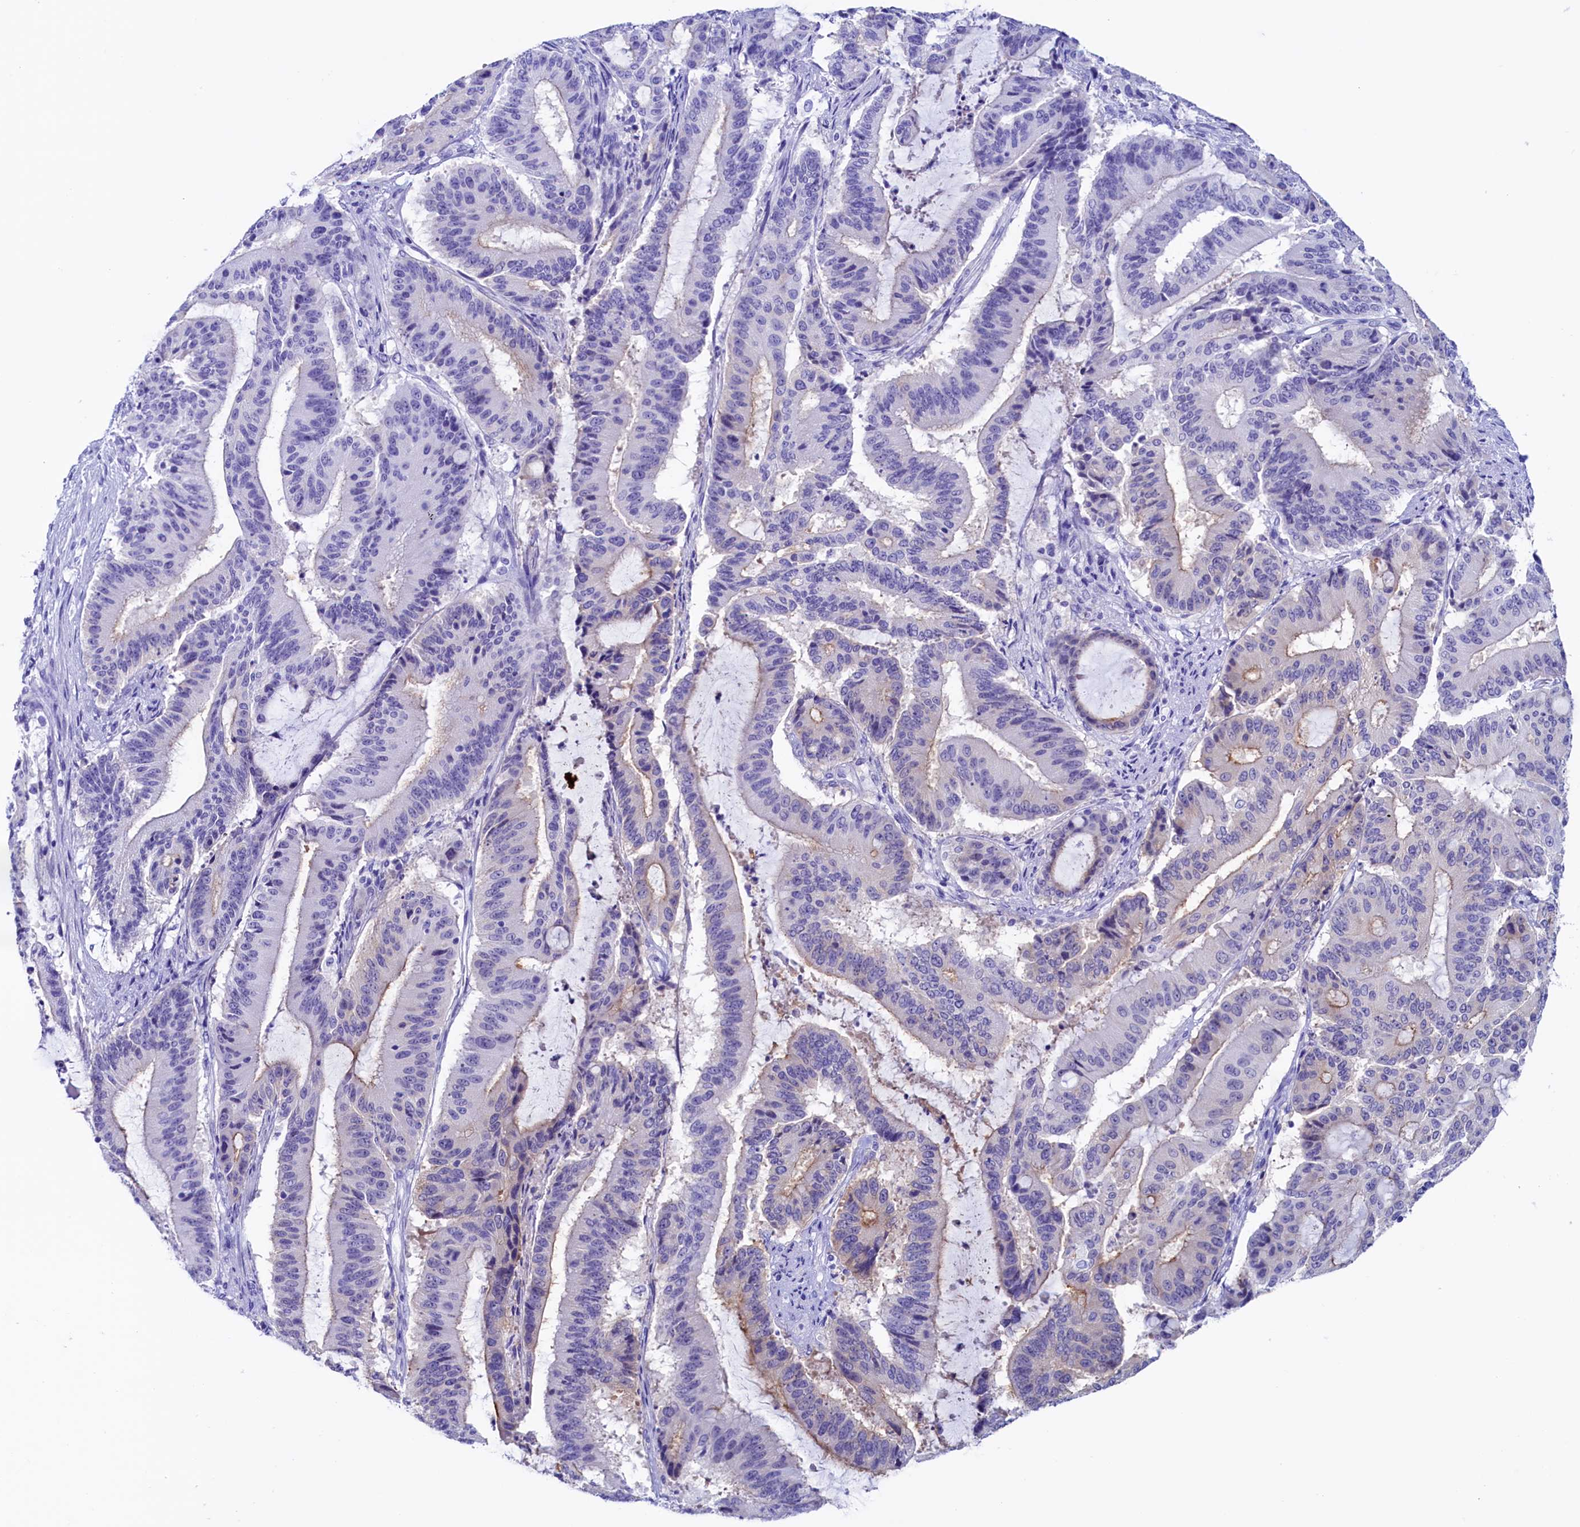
{"staining": {"intensity": "negative", "quantity": "none", "location": "none"}, "tissue": "liver cancer", "cell_type": "Tumor cells", "image_type": "cancer", "snomed": [{"axis": "morphology", "description": "Normal tissue, NOS"}, {"axis": "morphology", "description": "Cholangiocarcinoma"}, {"axis": "topography", "description": "Liver"}, {"axis": "topography", "description": "Peripheral nerve tissue"}], "caption": "This is a photomicrograph of IHC staining of cholangiocarcinoma (liver), which shows no positivity in tumor cells. (DAB (3,3'-diaminobenzidine) IHC, high magnification).", "gene": "PACSIN3", "patient": {"sex": "female", "age": 73}}